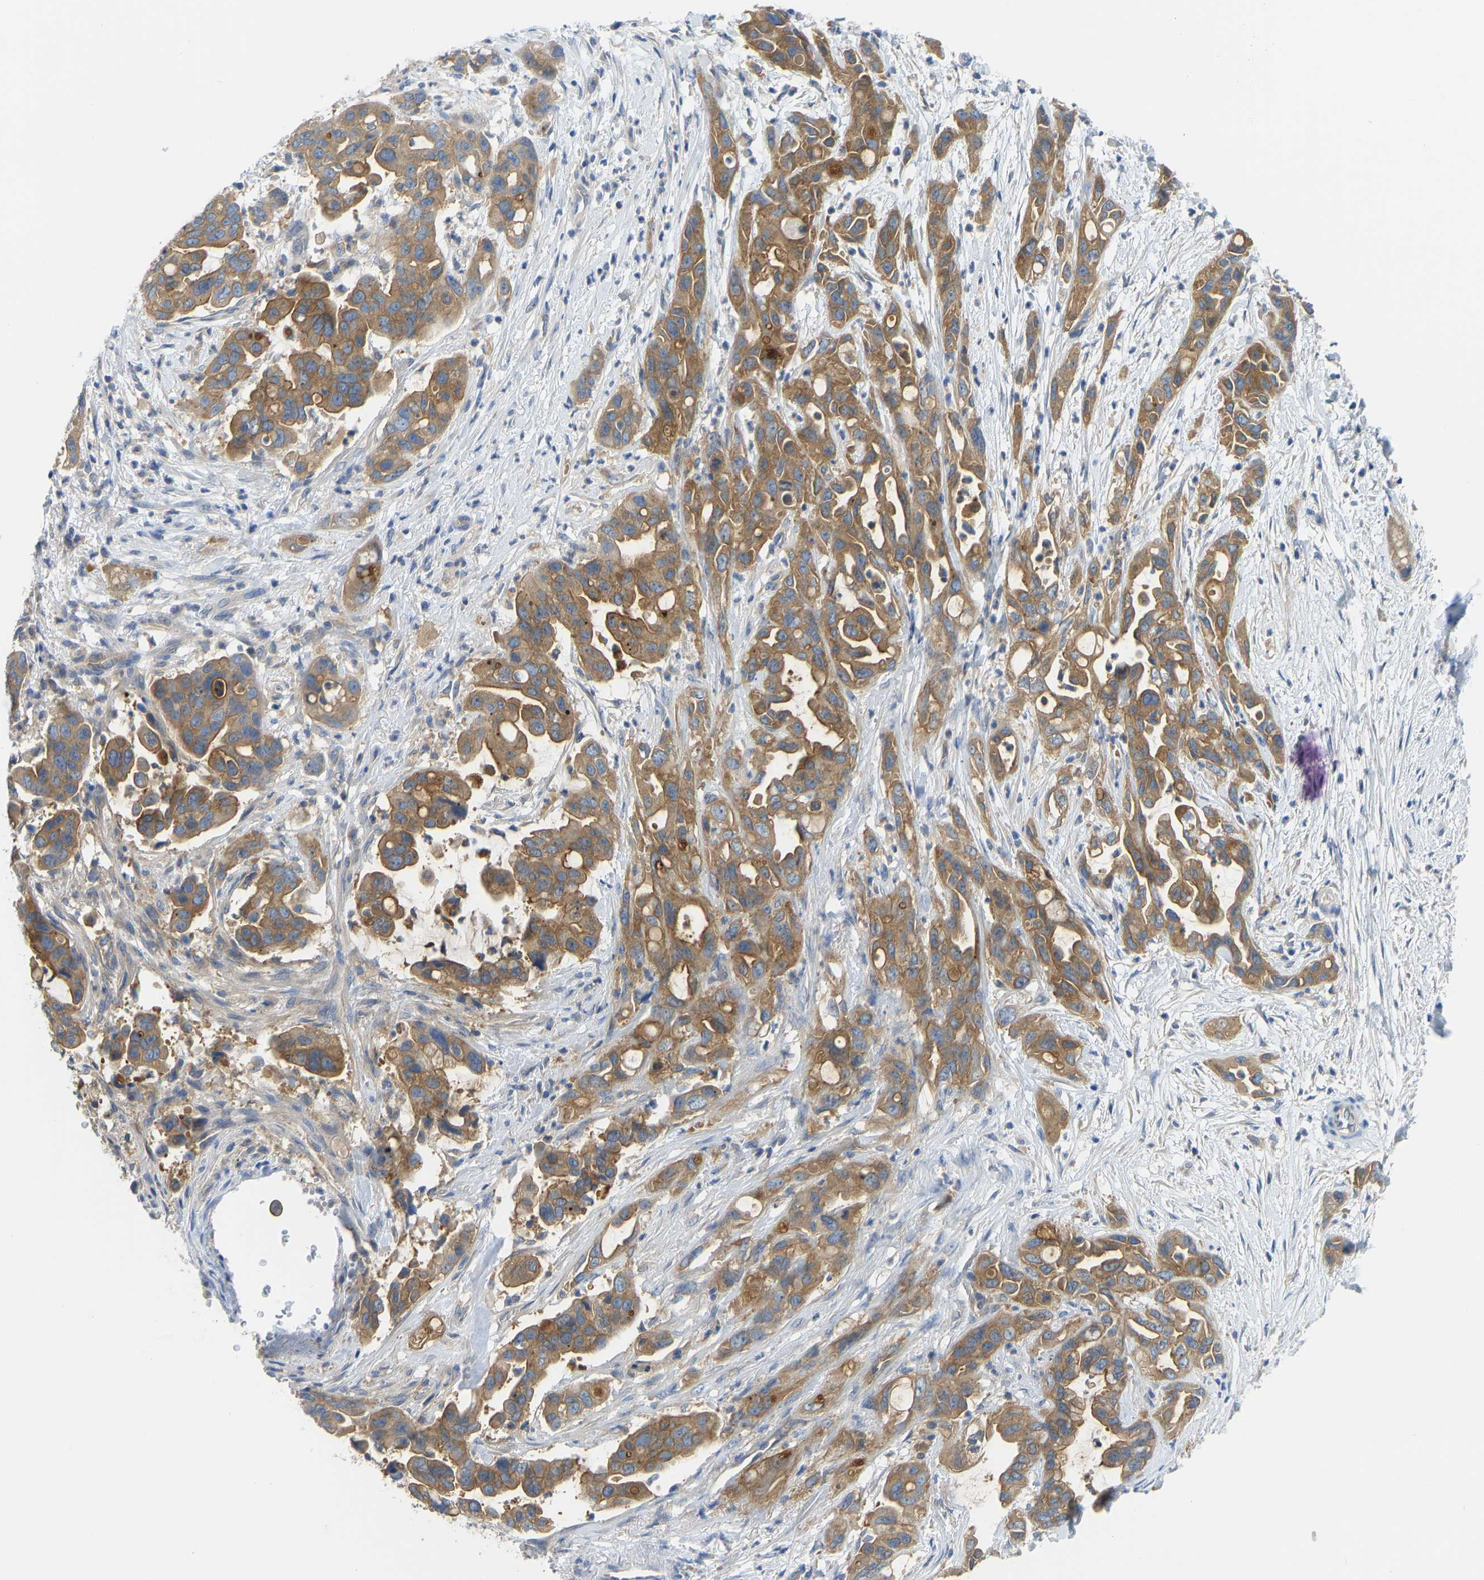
{"staining": {"intensity": "moderate", "quantity": ">75%", "location": "cytoplasmic/membranous"}, "tissue": "pancreatic cancer", "cell_type": "Tumor cells", "image_type": "cancer", "snomed": [{"axis": "morphology", "description": "Adenocarcinoma, NOS"}, {"axis": "topography", "description": "Pancreas"}], "caption": "Human pancreatic cancer stained for a protein (brown) shows moderate cytoplasmic/membranous positive expression in about >75% of tumor cells.", "gene": "PPP3CA", "patient": {"sex": "female", "age": 70}}